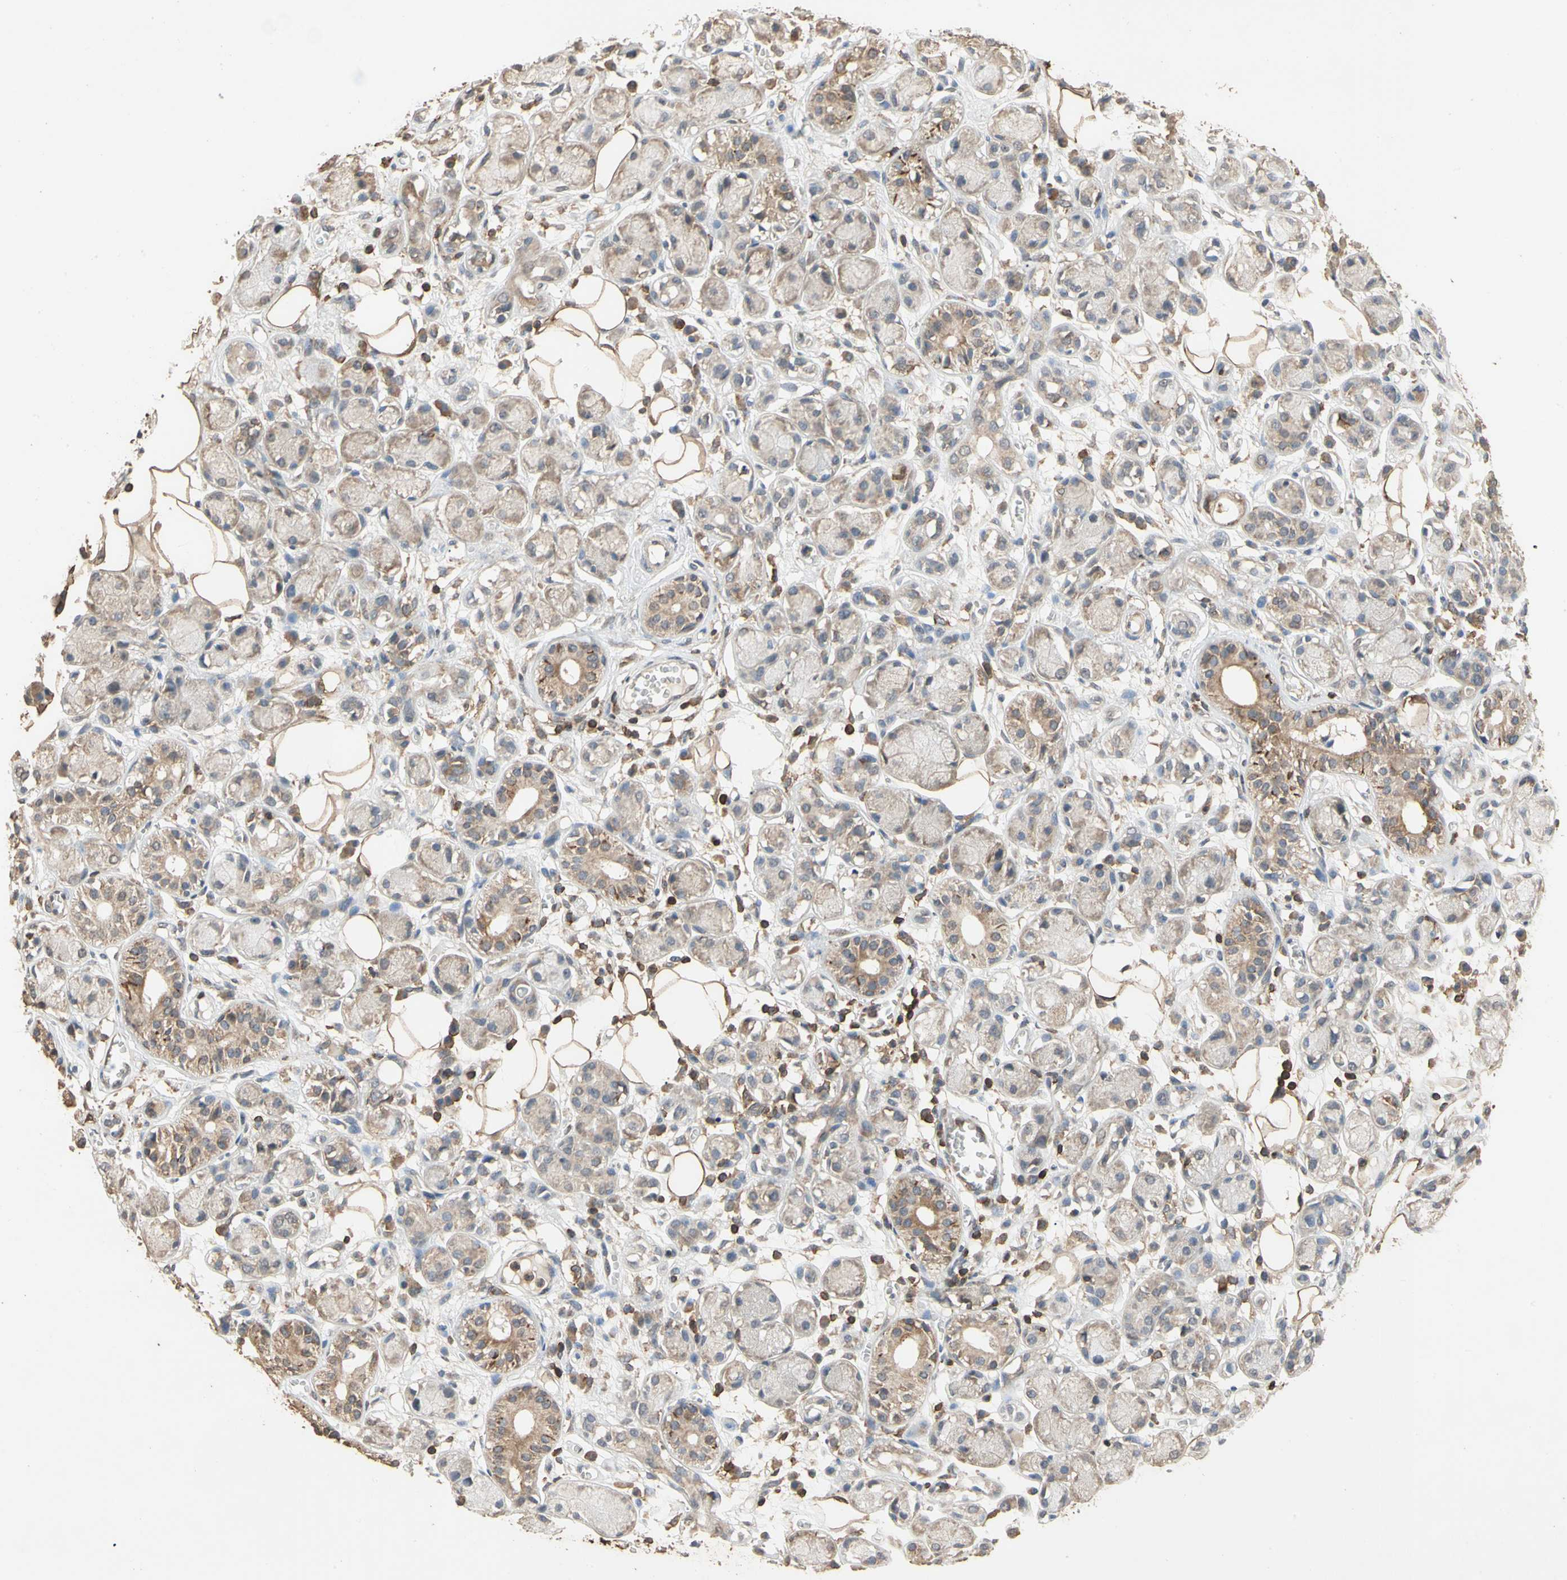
{"staining": {"intensity": "moderate", "quantity": "25%-75%", "location": "cytoplasmic/membranous"}, "tissue": "adipose tissue", "cell_type": "Adipocytes", "image_type": "normal", "snomed": [{"axis": "morphology", "description": "Normal tissue, NOS"}, {"axis": "morphology", "description": "Inflammation, NOS"}, {"axis": "topography", "description": "Vascular tissue"}, {"axis": "topography", "description": "Salivary gland"}], "caption": "A medium amount of moderate cytoplasmic/membranous positivity is seen in approximately 25%-75% of adipocytes in benign adipose tissue. Immunohistochemistry stains the protein of interest in brown and the nuclei are stained blue.", "gene": "MAP3K10", "patient": {"sex": "female", "age": 75}}